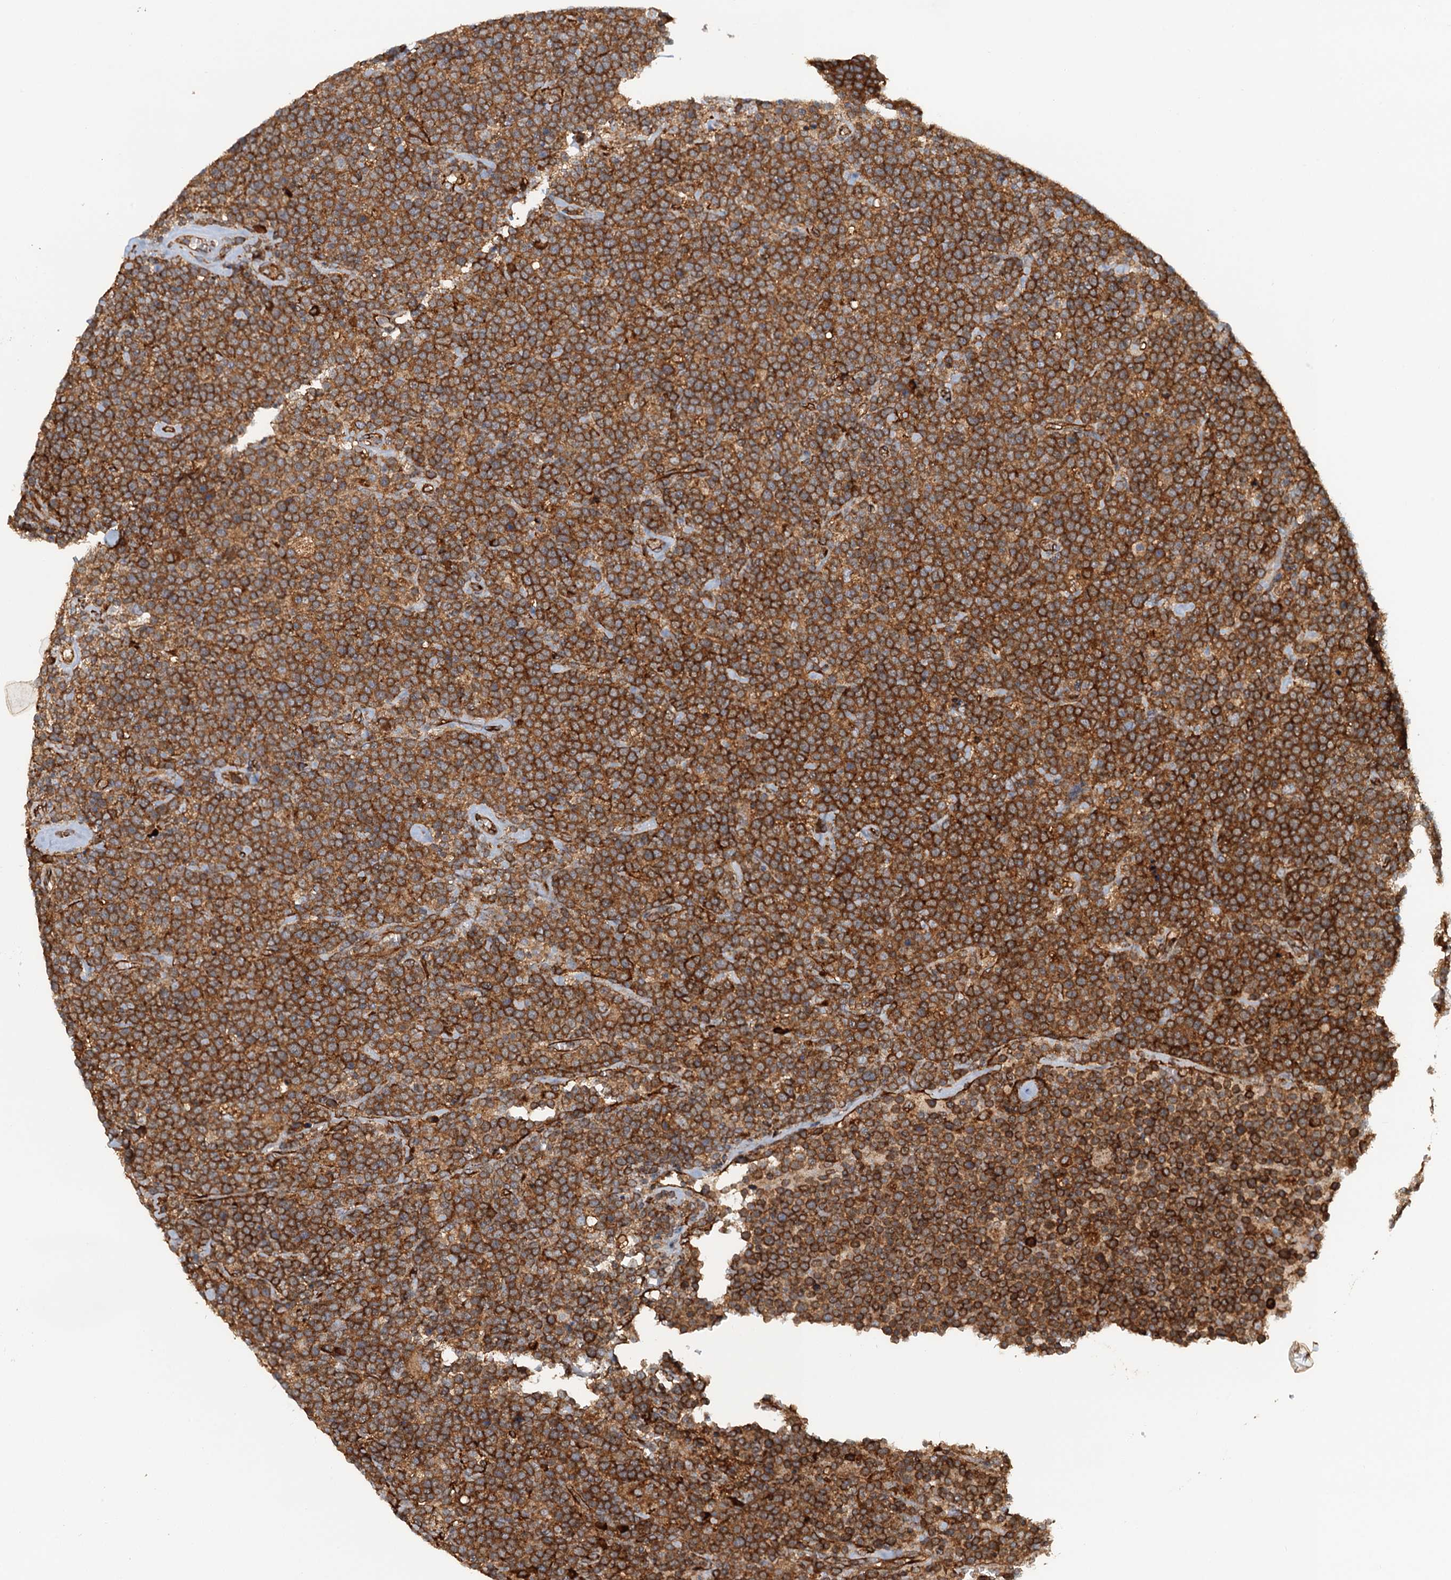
{"staining": {"intensity": "strong", "quantity": ">75%", "location": "cytoplasmic/membranous"}, "tissue": "lymphoma", "cell_type": "Tumor cells", "image_type": "cancer", "snomed": [{"axis": "morphology", "description": "Malignant lymphoma, non-Hodgkin's type, High grade"}, {"axis": "topography", "description": "Lymph node"}], "caption": "Immunohistochemical staining of malignant lymphoma, non-Hodgkin's type (high-grade) demonstrates high levels of strong cytoplasmic/membranous protein staining in approximately >75% of tumor cells.", "gene": "NIPAL3", "patient": {"sex": "male", "age": 61}}